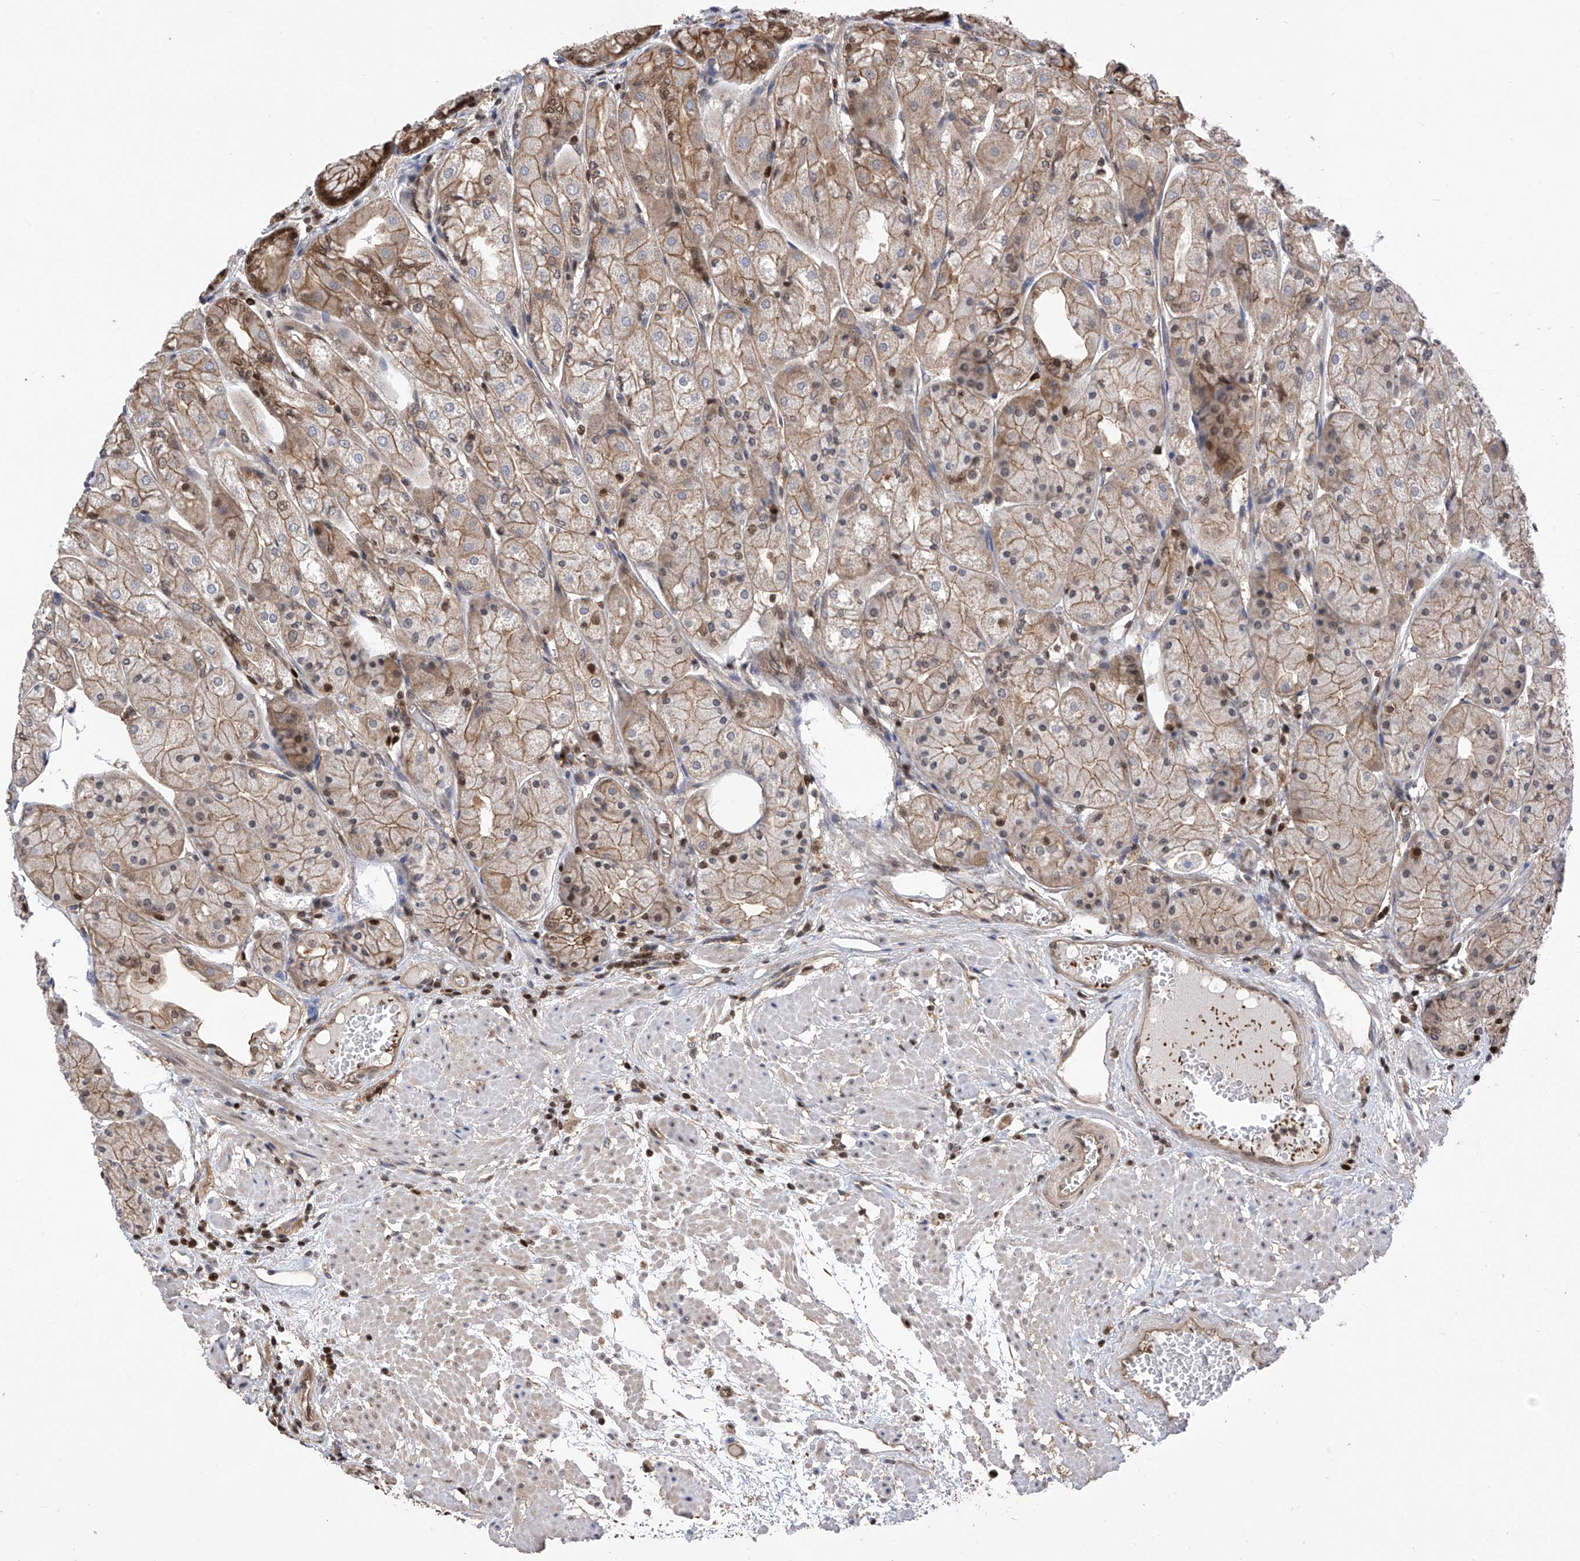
{"staining": {"intensity": "strong", "quantity": "25%-75%", "location": "cytoplasmic/membranous,nuclear"}, "tissue": "stomach", "cell_type": "Glandular cells", "image_type": "normal", "snomed": [{"axis": "morphology", "description": "Normal tissue, NOS"}, {"axis": "topography", "description": "Stomach, upper"}], "caption": "Immunohistochemical staining of benign stomach exhibits 25%-75% levels of strong cytoplasmic/membranous,nuclear protein expression in about 25%-75% of glandular cells. (brown staining indicates protein expression, while blue staining denotes nuclei).", "gene": "DNAJC9", "patient": {"sex": "male", "age": 72}}